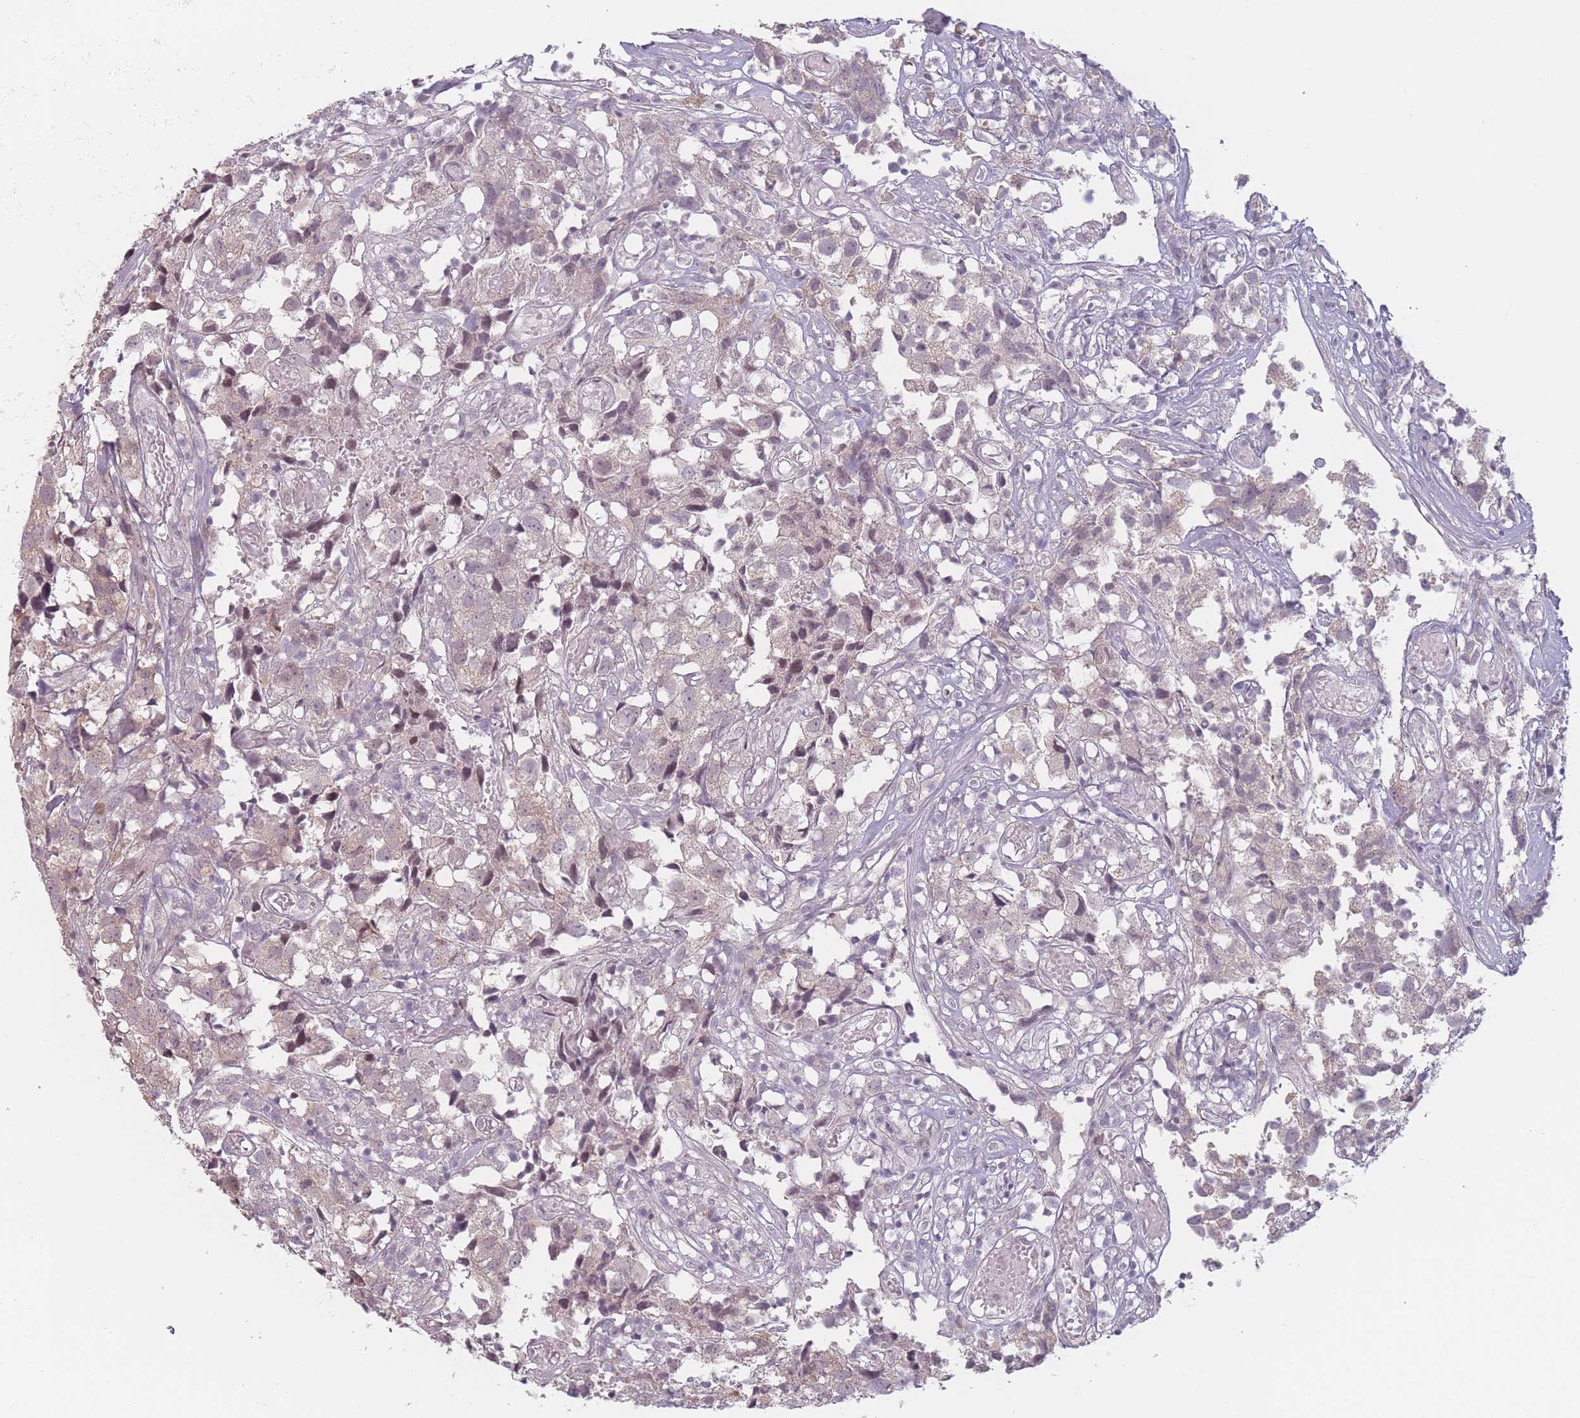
{"staining": {"intensity": "negative", "quantity": "none", "location": "none"}, "tissue": "urothelial cancer", "cell_type": "Tumor cells", "image_type": "cancer", "snomed": [{"axis": "morphology", "description": "Urothelial carcinoma, High grade"}, {"axis": "topography", "description": "Urinary bladder"}], "caption": "Micrograph shows no protein positivity in tumor cells of high-grade urothelial carcinoma tissue. (IHC, brightfield microscopy, high magnification).", "gene": "OR10C1", "patient": {"sex": "female", "age": 75}}